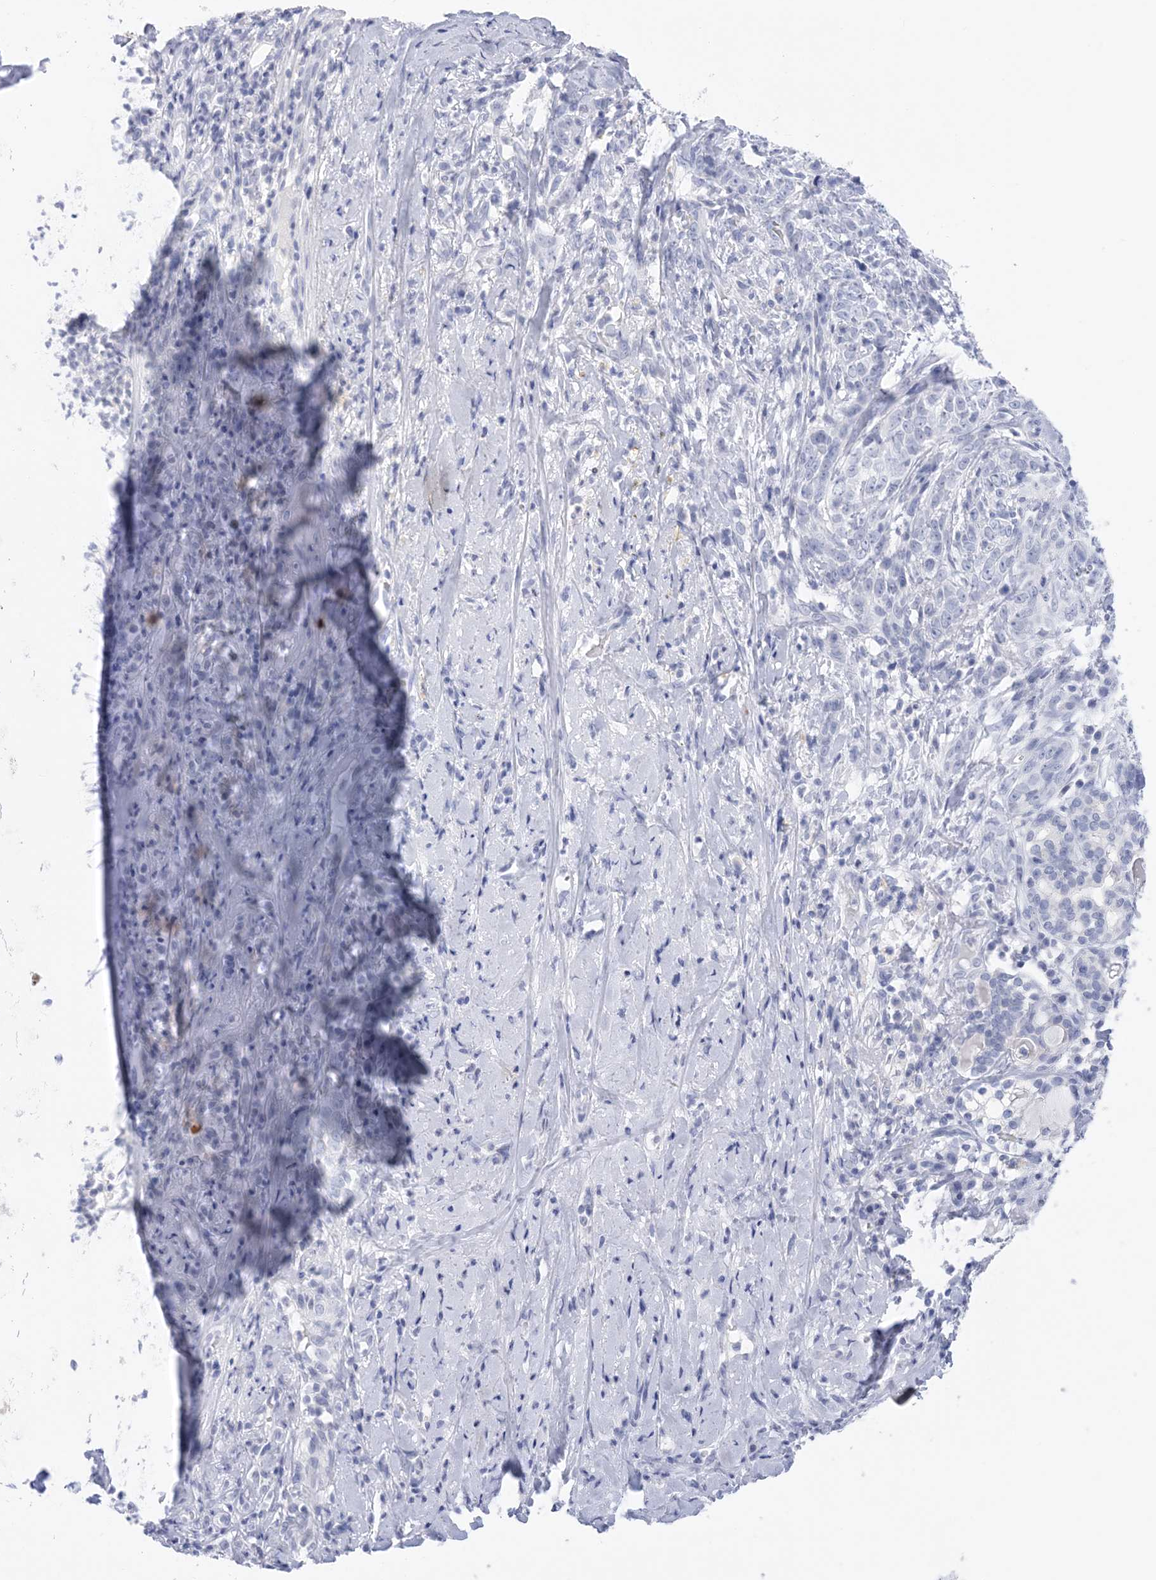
{"staining": {"intensity": "negative", "quantity": "none", "location": "none"}, "tissue": "adipose tissue", "cell_type": "Adipocytes", "image_type": "normal", "snomed": [{"axis": "morphology", "description": "Normal tissue, NOS"}, {"axis": "morphology", "description": "Basal cell carcinoma"}, {"axis": "topography", "description": "Cartilage tissue"}, {"axis": "topography", "description": "Nasopharynx"}, {"axis": "topography", "description": "Oral tissue"}], "caption": "DAB (3,3'-diaminobenzidine) immunohistochemical staining of benign adipose tissue demonstrates no significant positivity in adipocytes.", "gene": "SH3YL1", "patient": {"sex": "female", "age": 77}}